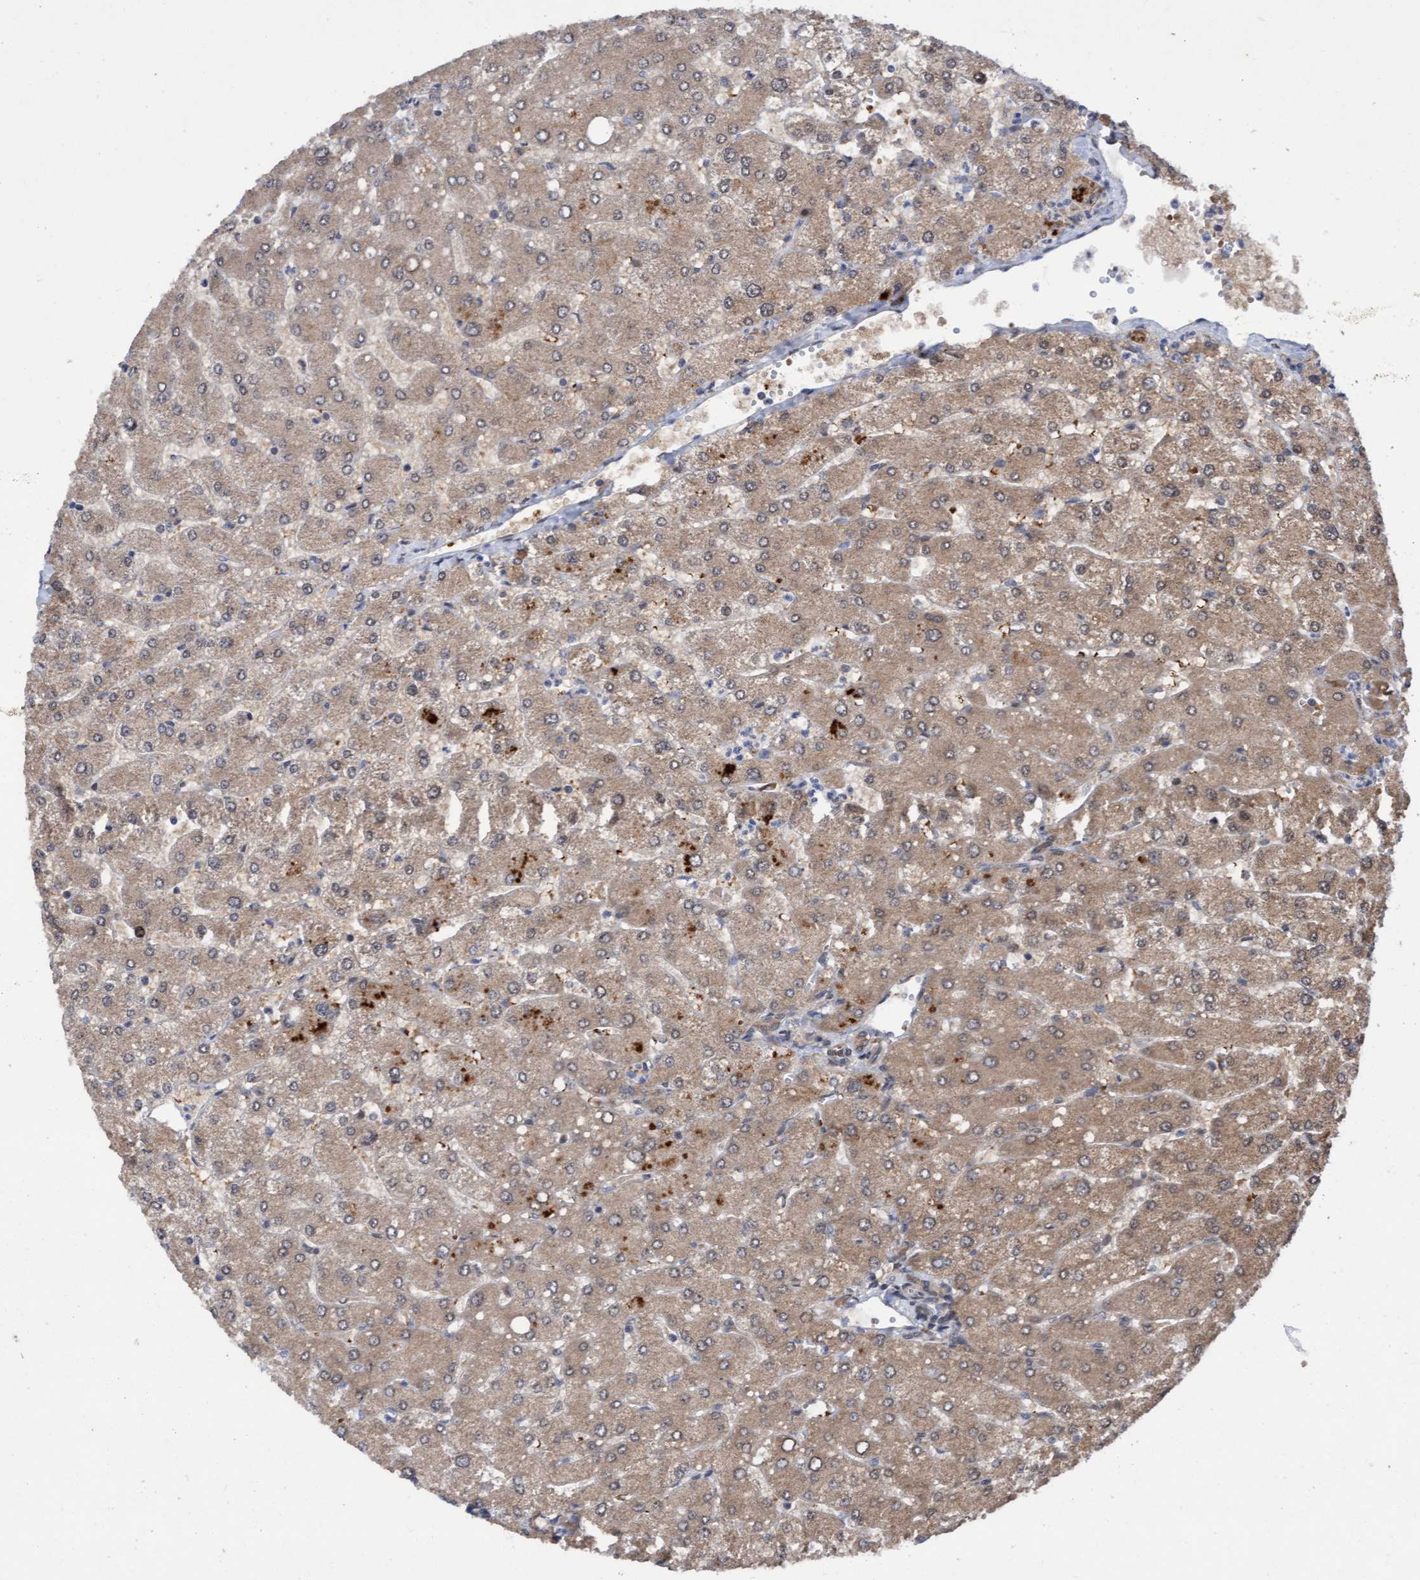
{"staining": {"intensity": "moderate", "quantity": ">75%", "location": "cytoplasmic/membranous"}, "tissue": "liver", "cell_type": "Cholangiocytes", "image_type": "normal", "snomed": [{"axis": "morphology", "description": "Normal tissue, NOS"}, {"axis": "topography", "description": "Liver"}], "caption": "Cholangiocytes demonstrate medium levels of moderate cytoplasmic/membranous positivity in approximately >75% of cells in unremarkable human liver.", "gene": "TANC2", "patient": {"sex": "male", "age": 55}}